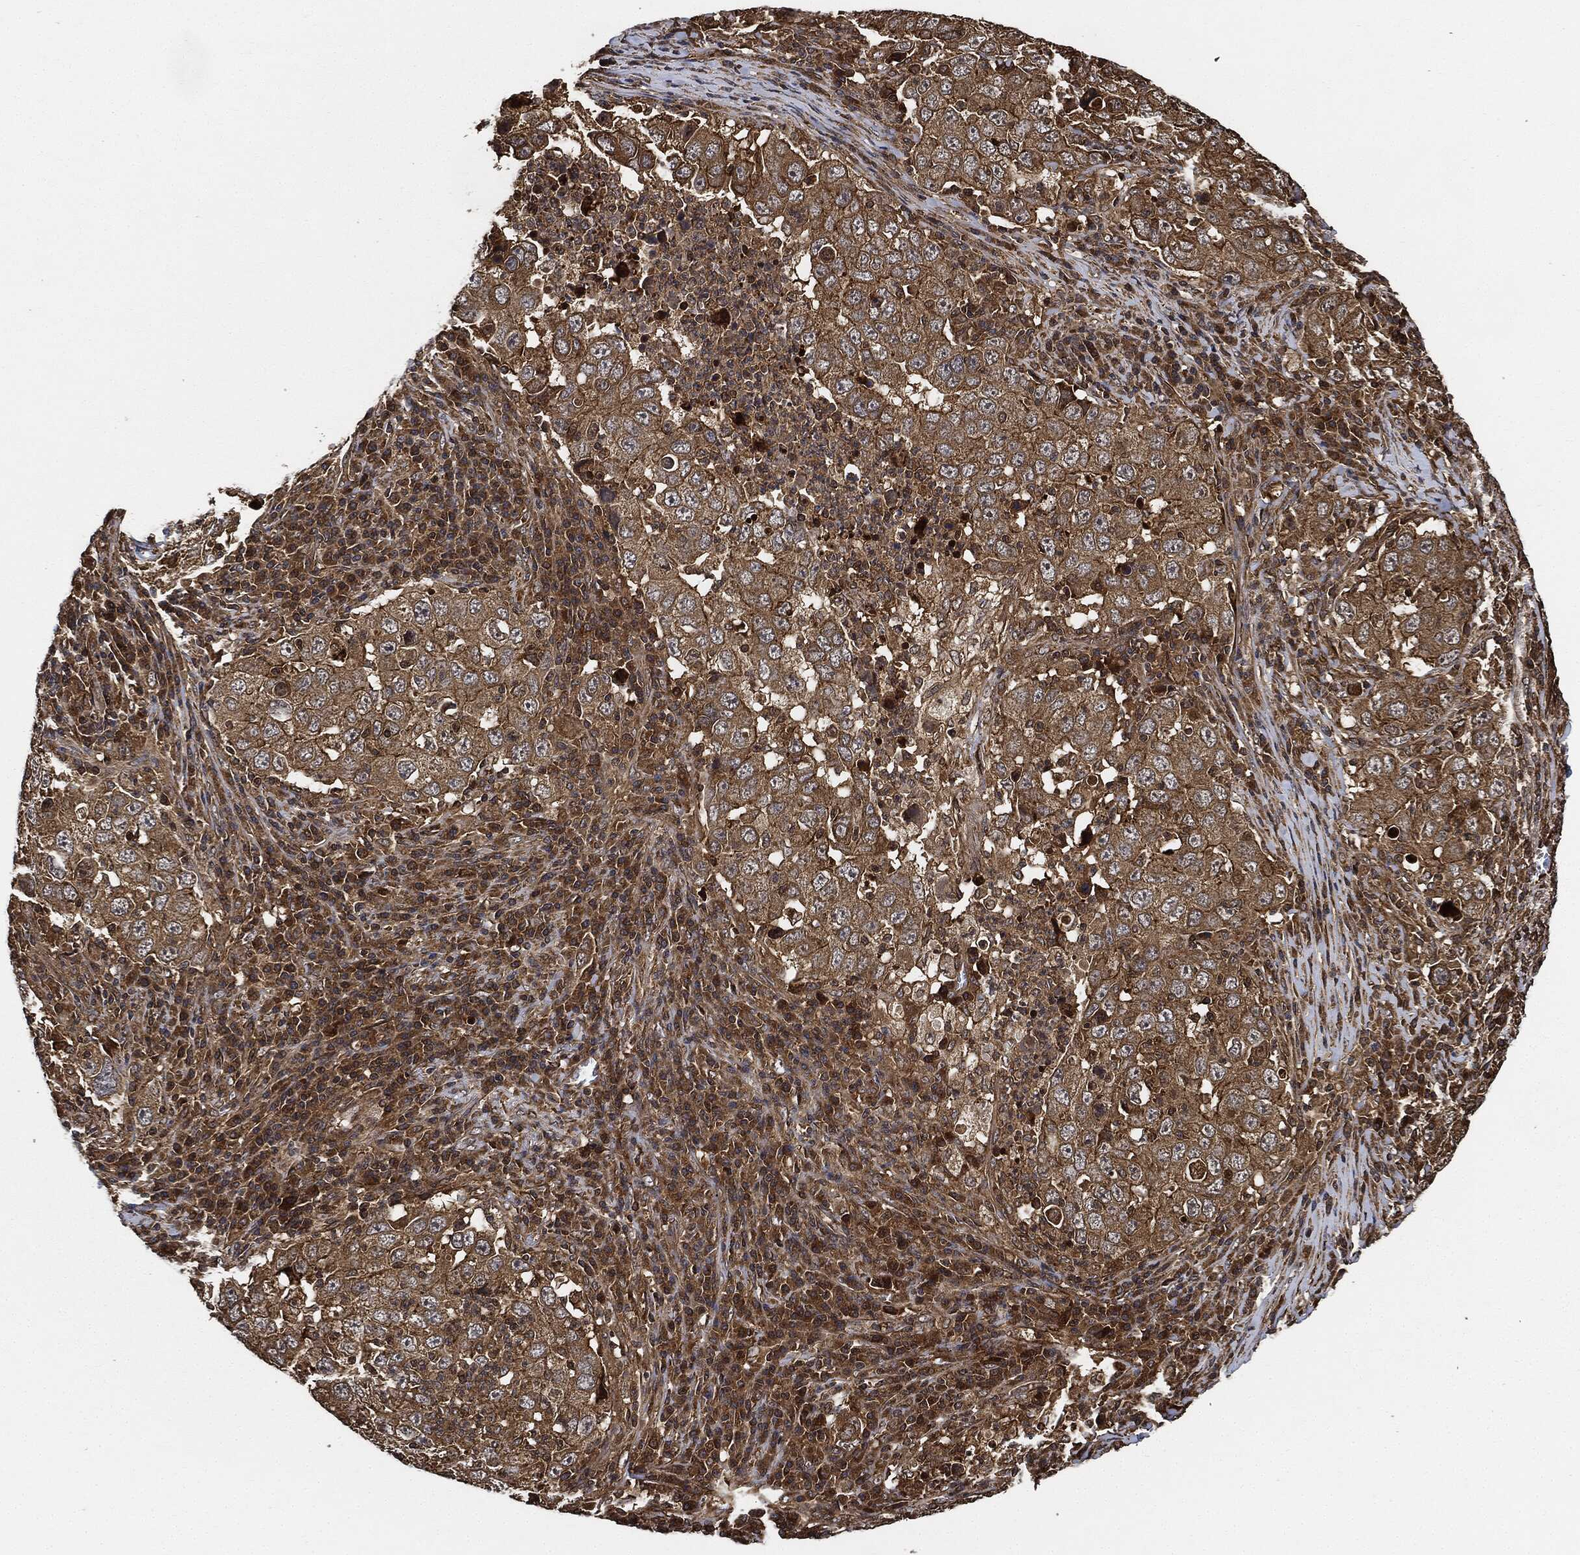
{"staining": {"intensity": "moderate", "quantity": ">75%", "location": "cytoplasmic/membranous"}, "tissue": "lung cancer", "cell_type": "Tumor cells", "image_type": "cancer", "snomed": [{"axis": "morphology", "description": "Adenocarcinoma, NOS"}, {"axis": "topography", "description": "Lung"}], "caption": "This micrograph reveals IHC staining of human lung adenocarcinoma, with medium moderate cytoplasmic/membranous staining in approximately >75% of tumor cells.", "gene": "CEP290", "patient": {"sex": "male", "age": 73}}